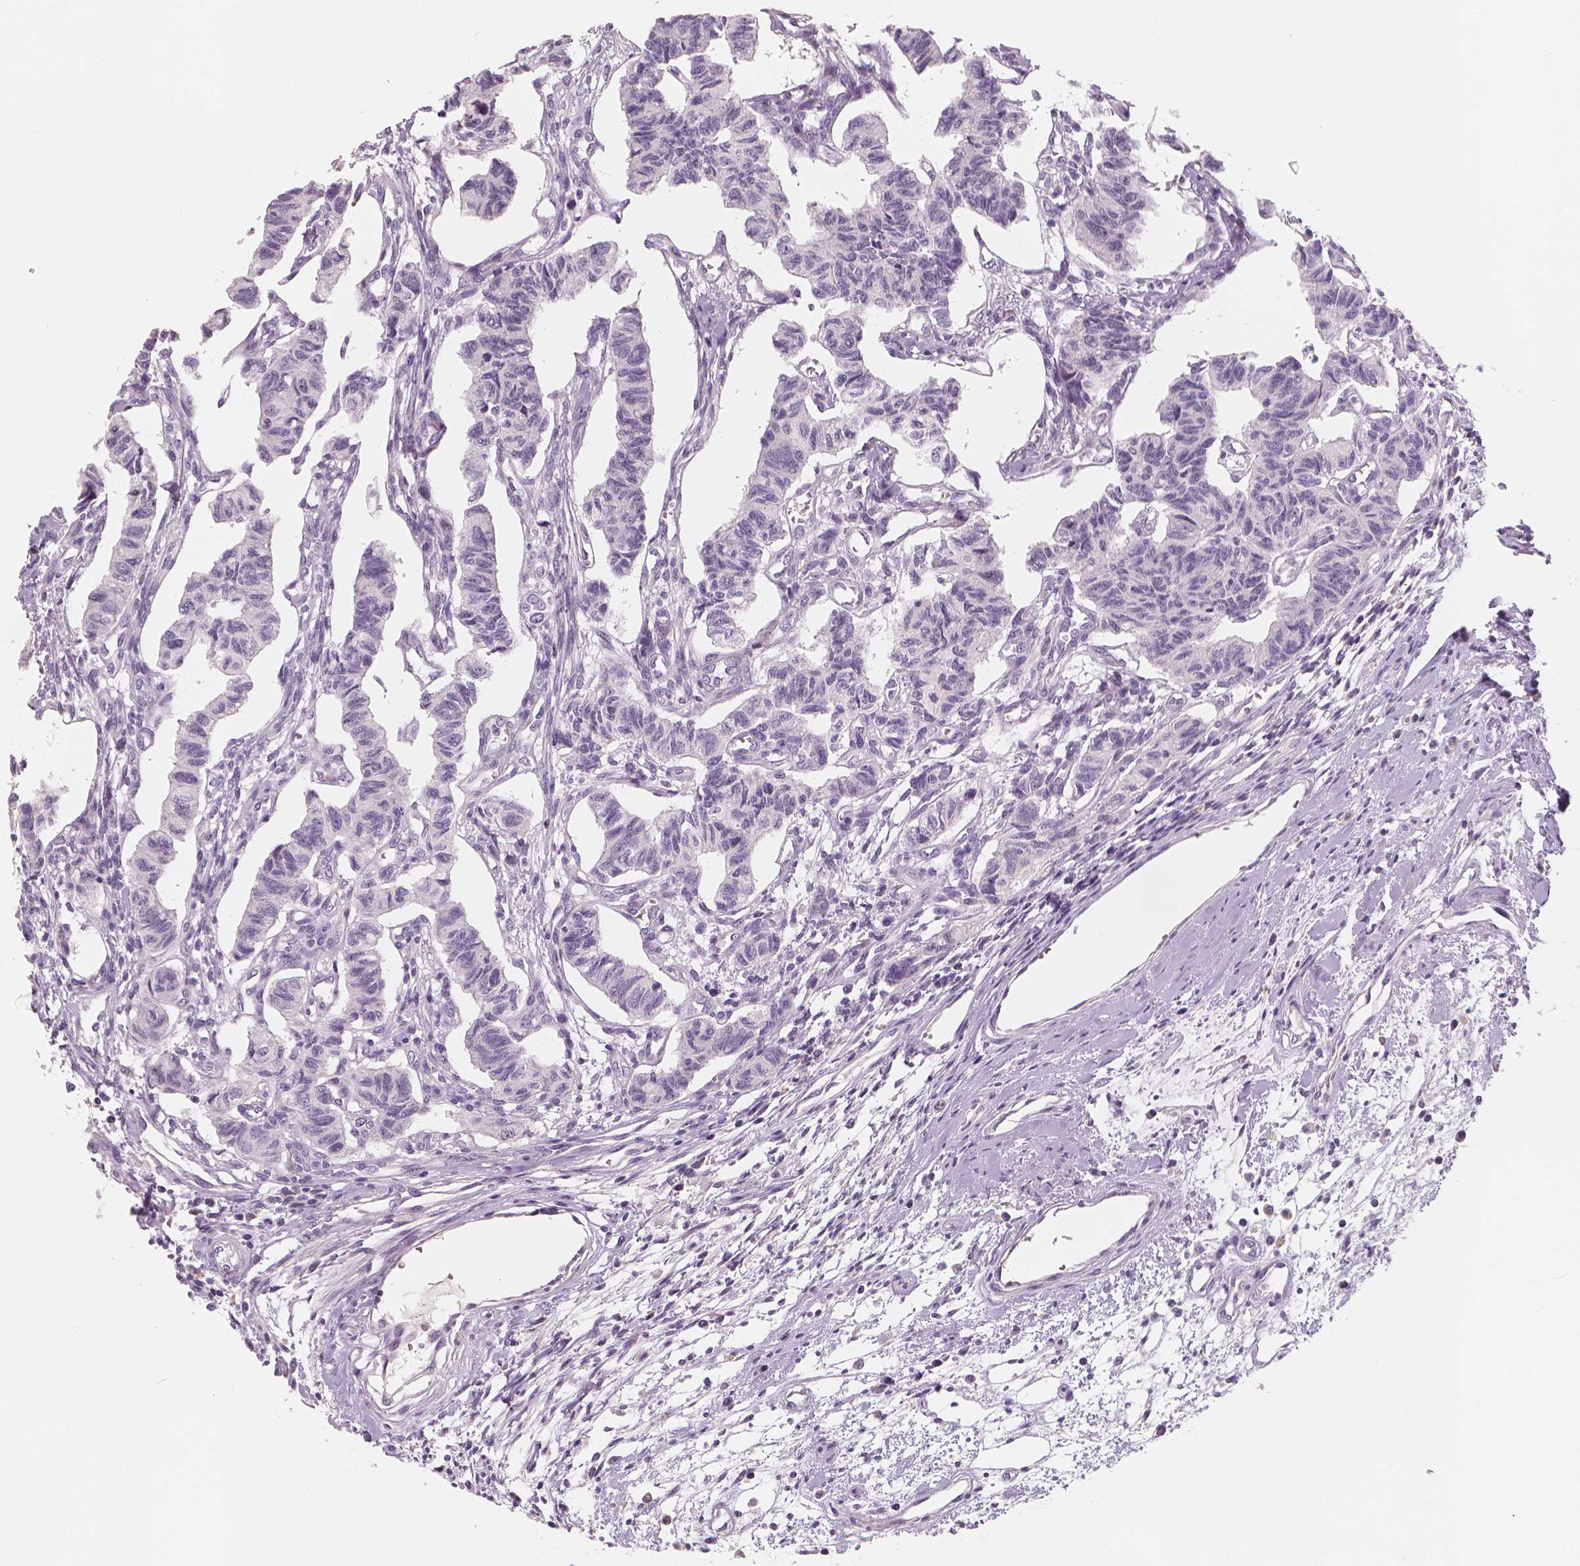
{"staining": {"intensity": "negative", "quantity": "none", "location": "none"}, "tissue": "carcinoid", "cell_type": "Tumor cells", "image_type": "cancer", "snomed": [{"axis": "morphology", "description": "Carcinoid, malignant, NOS"}, {"axis": "topography", "description": "Kidney"}], "caption": "High magnification brightfield microscopy of carcinoid stained with DAB (3,3'-diaminobenzidine) (brown) and counterstained with hematoxylin (blue): tumor cells show no significant expression. Nuclei are stained in blue.", "gene": "RNASE7", "patient": {"sex": "female", "age": 41}}